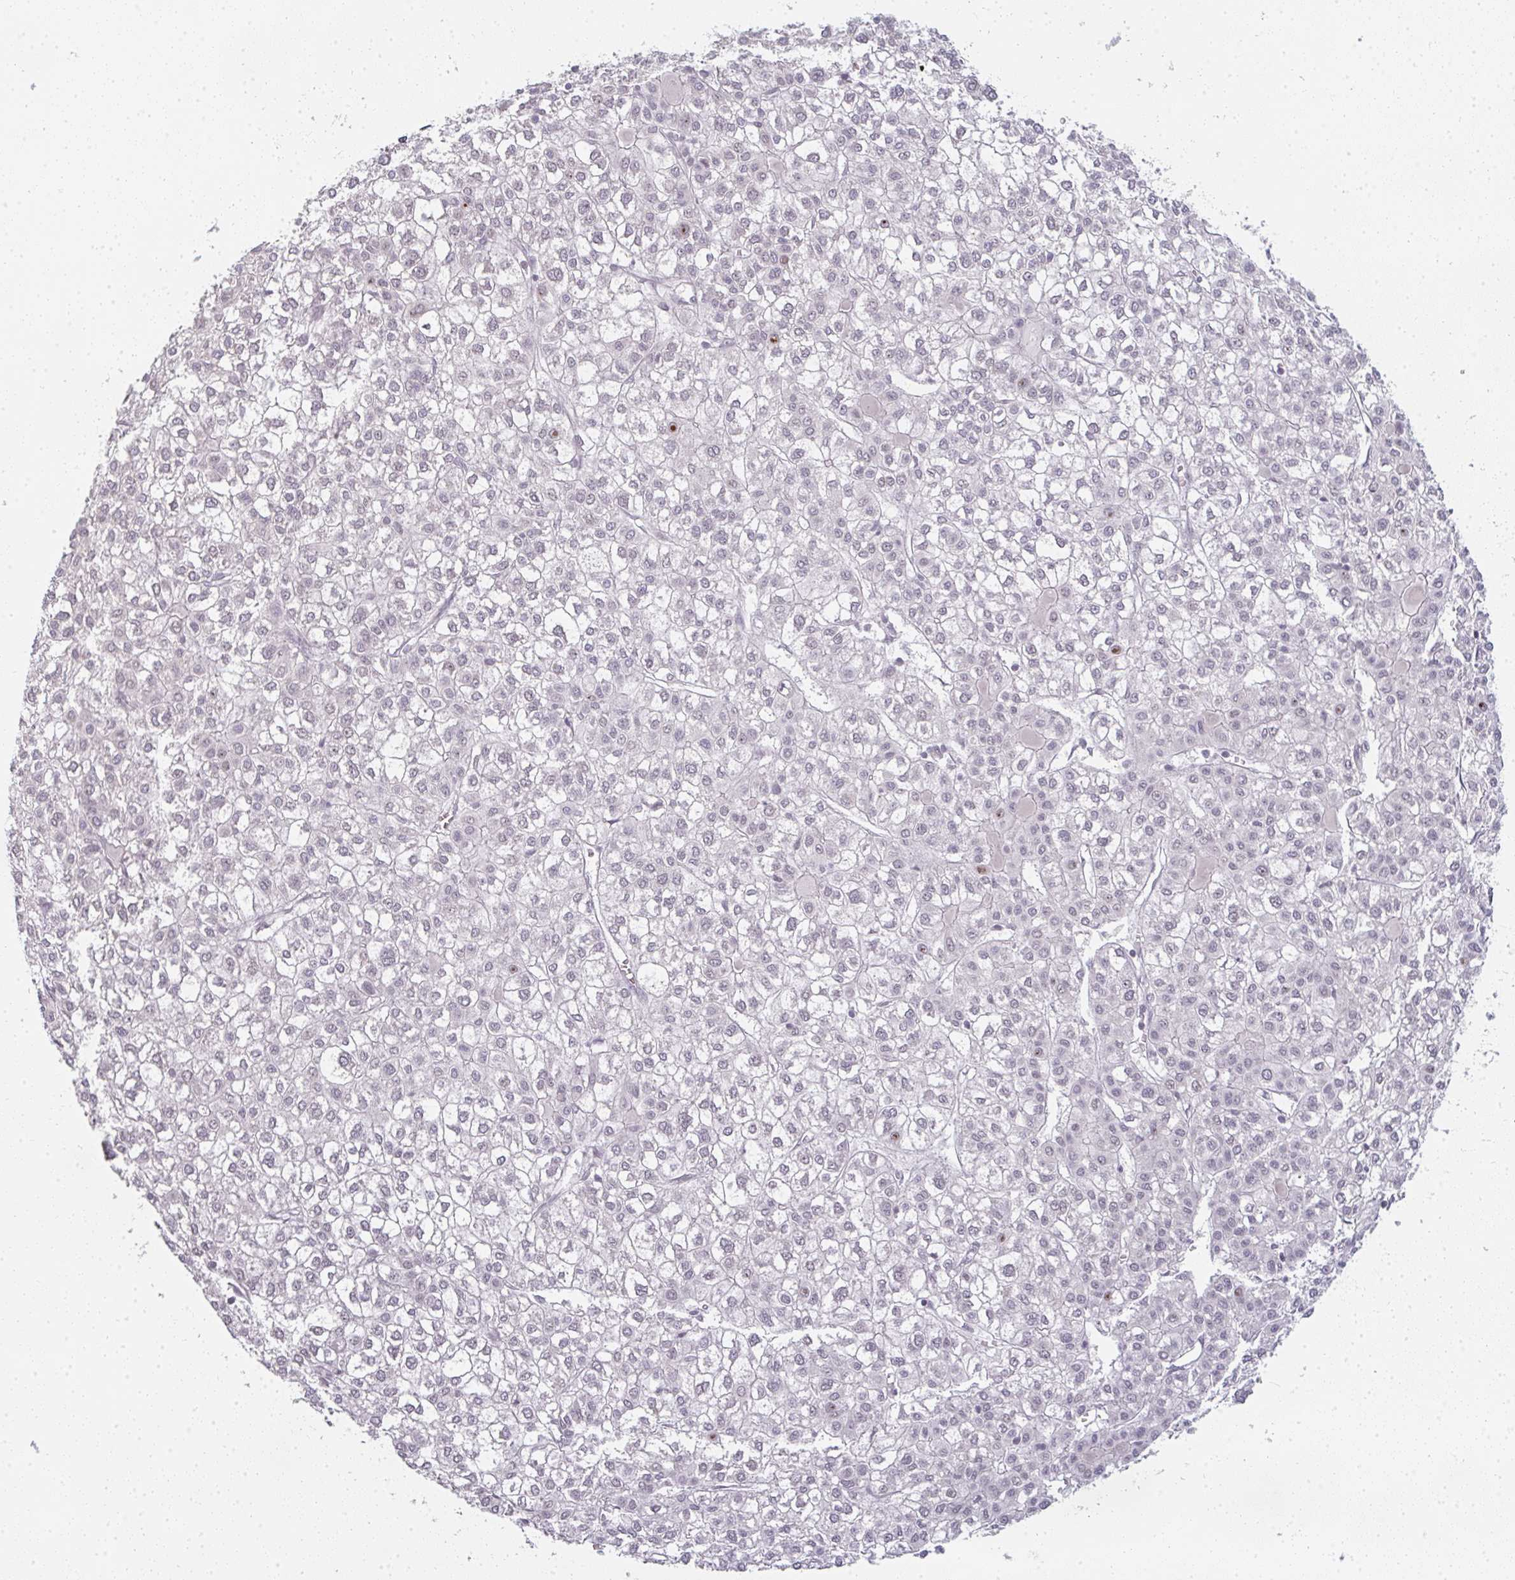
{"staining": {"intensity": "weak", "quantity": "<25%", "location": "nuclear"}, "tissue": "liver cancer", "cell_type": "Tumor cells", "image_type": "cancer", "snomed": [{"axis": "morphology", "description": "Carcinoma, Hepatocellular, NOS"}, {"axis": "topography", "description": "Liver"}], "caption": "An image of liver hepatocellular carcinoma stained for a protein exhibits no brown staining in tumor cells.", "gene": "RBBP6", "patient": {"sex": "female", "age": 43}}